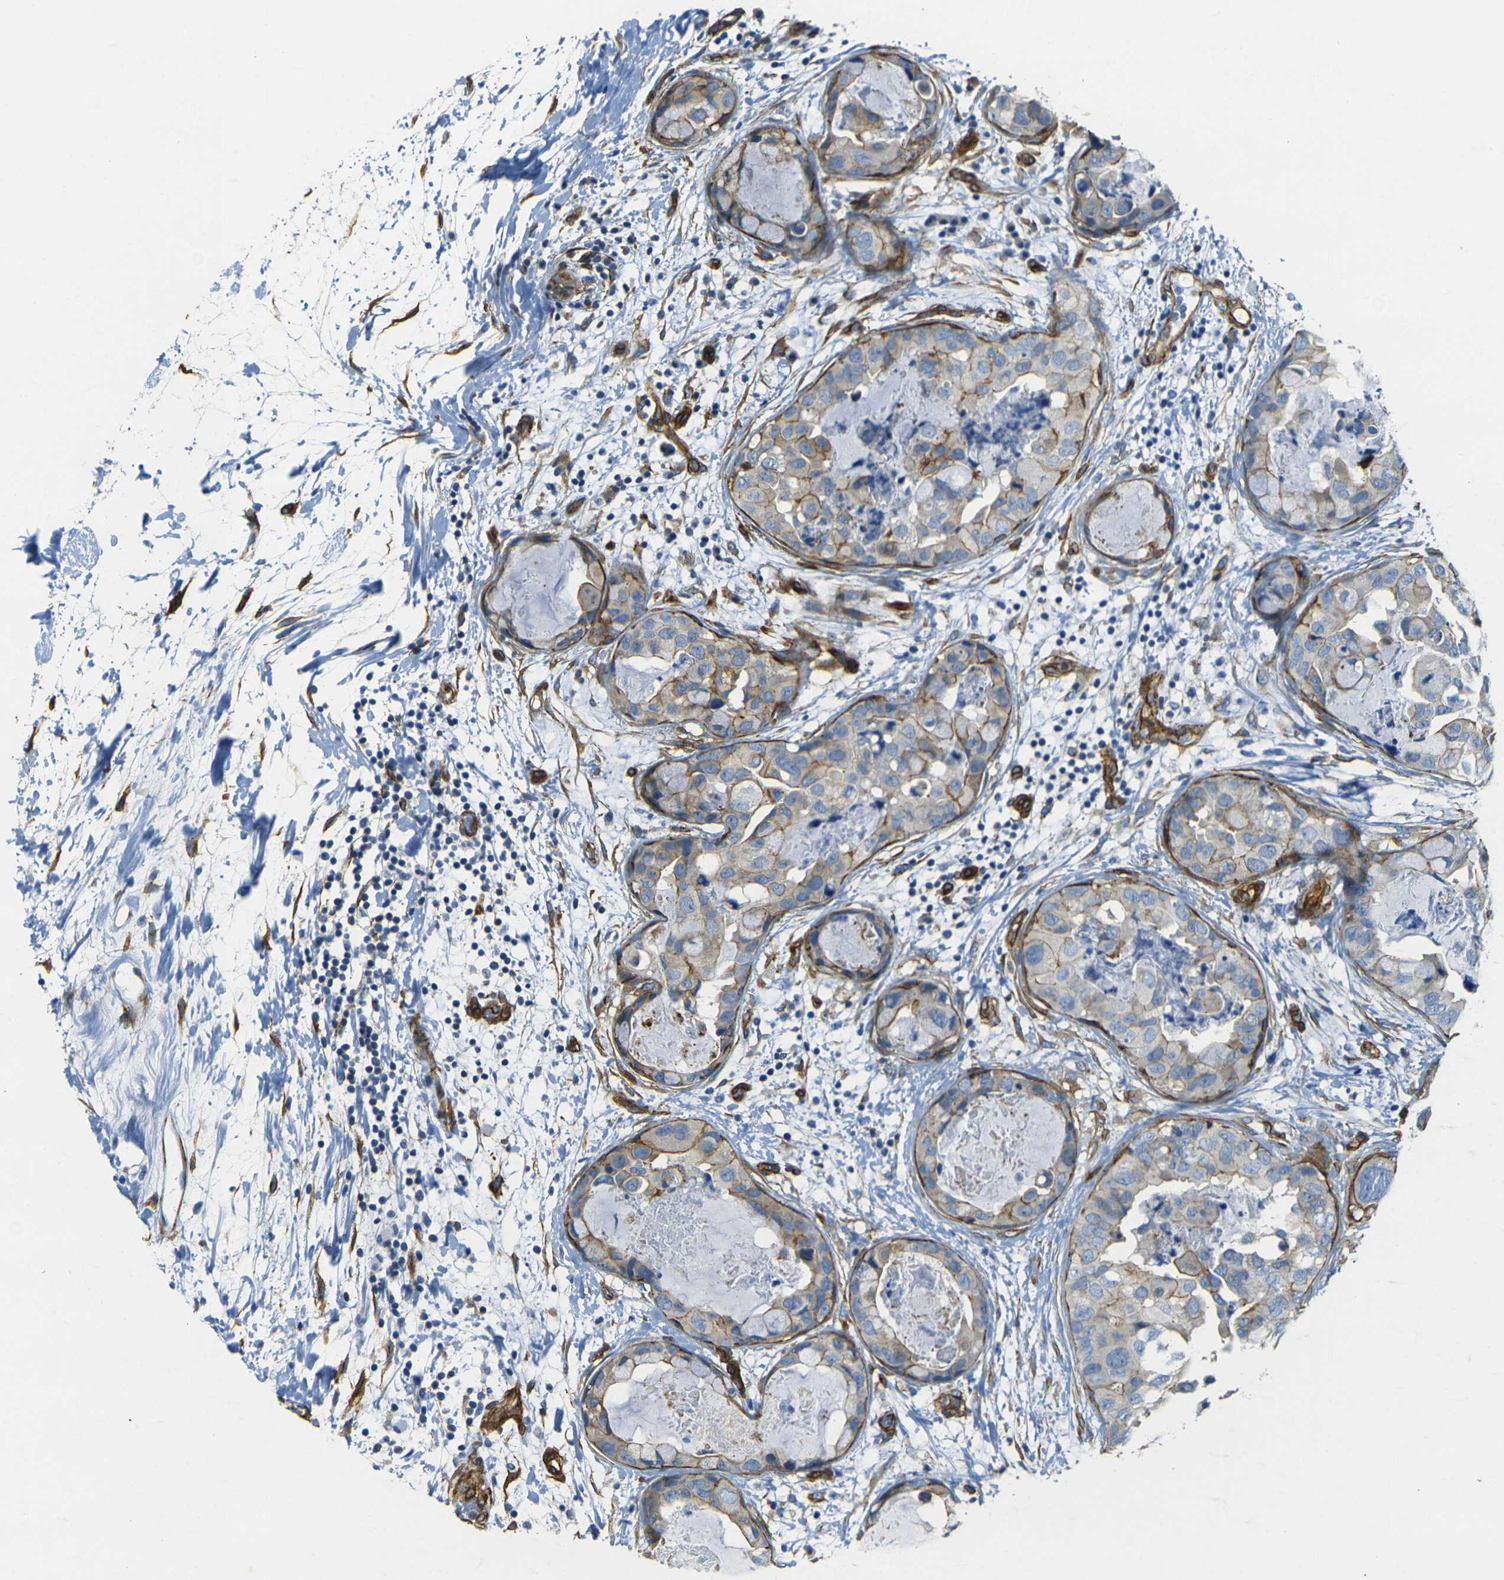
{"staining": {"intensity": "weak", "quantity": "<25%", "location": "cytoplasmic/membranous"}, "tissue": "breast cancer", "cell_type": "Tumor cells", "image_type": "cancer", "snomed": [{"axis": "morphology", "description": "Duct carcinoma"}, {"axis": "topography", "description": "Breast"}], "caption": "Breast cancer stained for a protein using immunohistochemistry exhibits no staining tumor cells.", "gene": "EPHA7", "patient": {"sex": "female", "age": 40}}